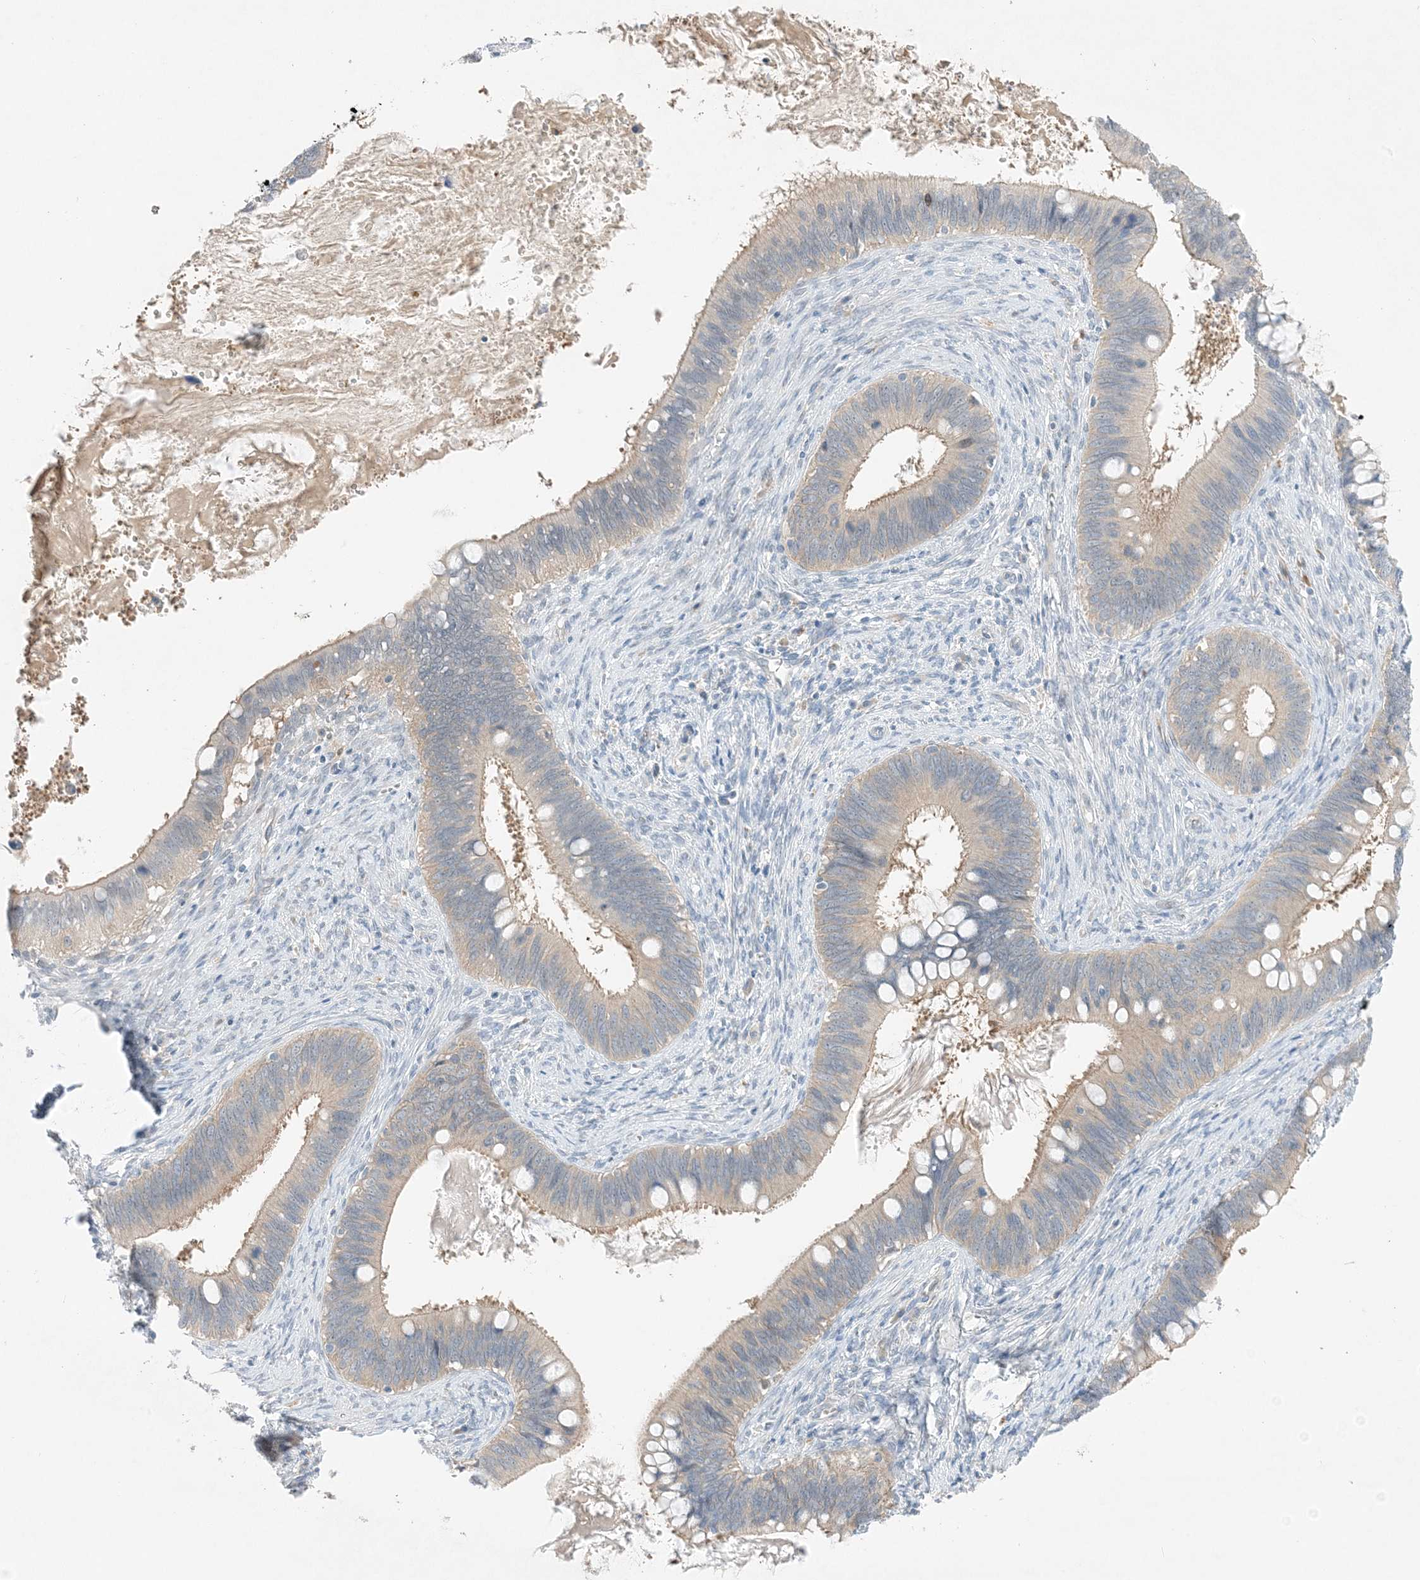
{"staining": {"intensity": "negative", "quantity": "none", "location": "none"}, "tissue": "cervical cancer", "cell_type": "Tumor cells", "image_type": "cancer", "snomed": [{"axis": "morphology", "description": "Adenocarcinoma, NOS"}, {"axis": "topography", "description": "Cervix"}], "caption": "Tumor cells are negative for protein expression in human cervical cancer.", "gene": "KIFBP", "patient": {"sex": "female", "age": 42}}